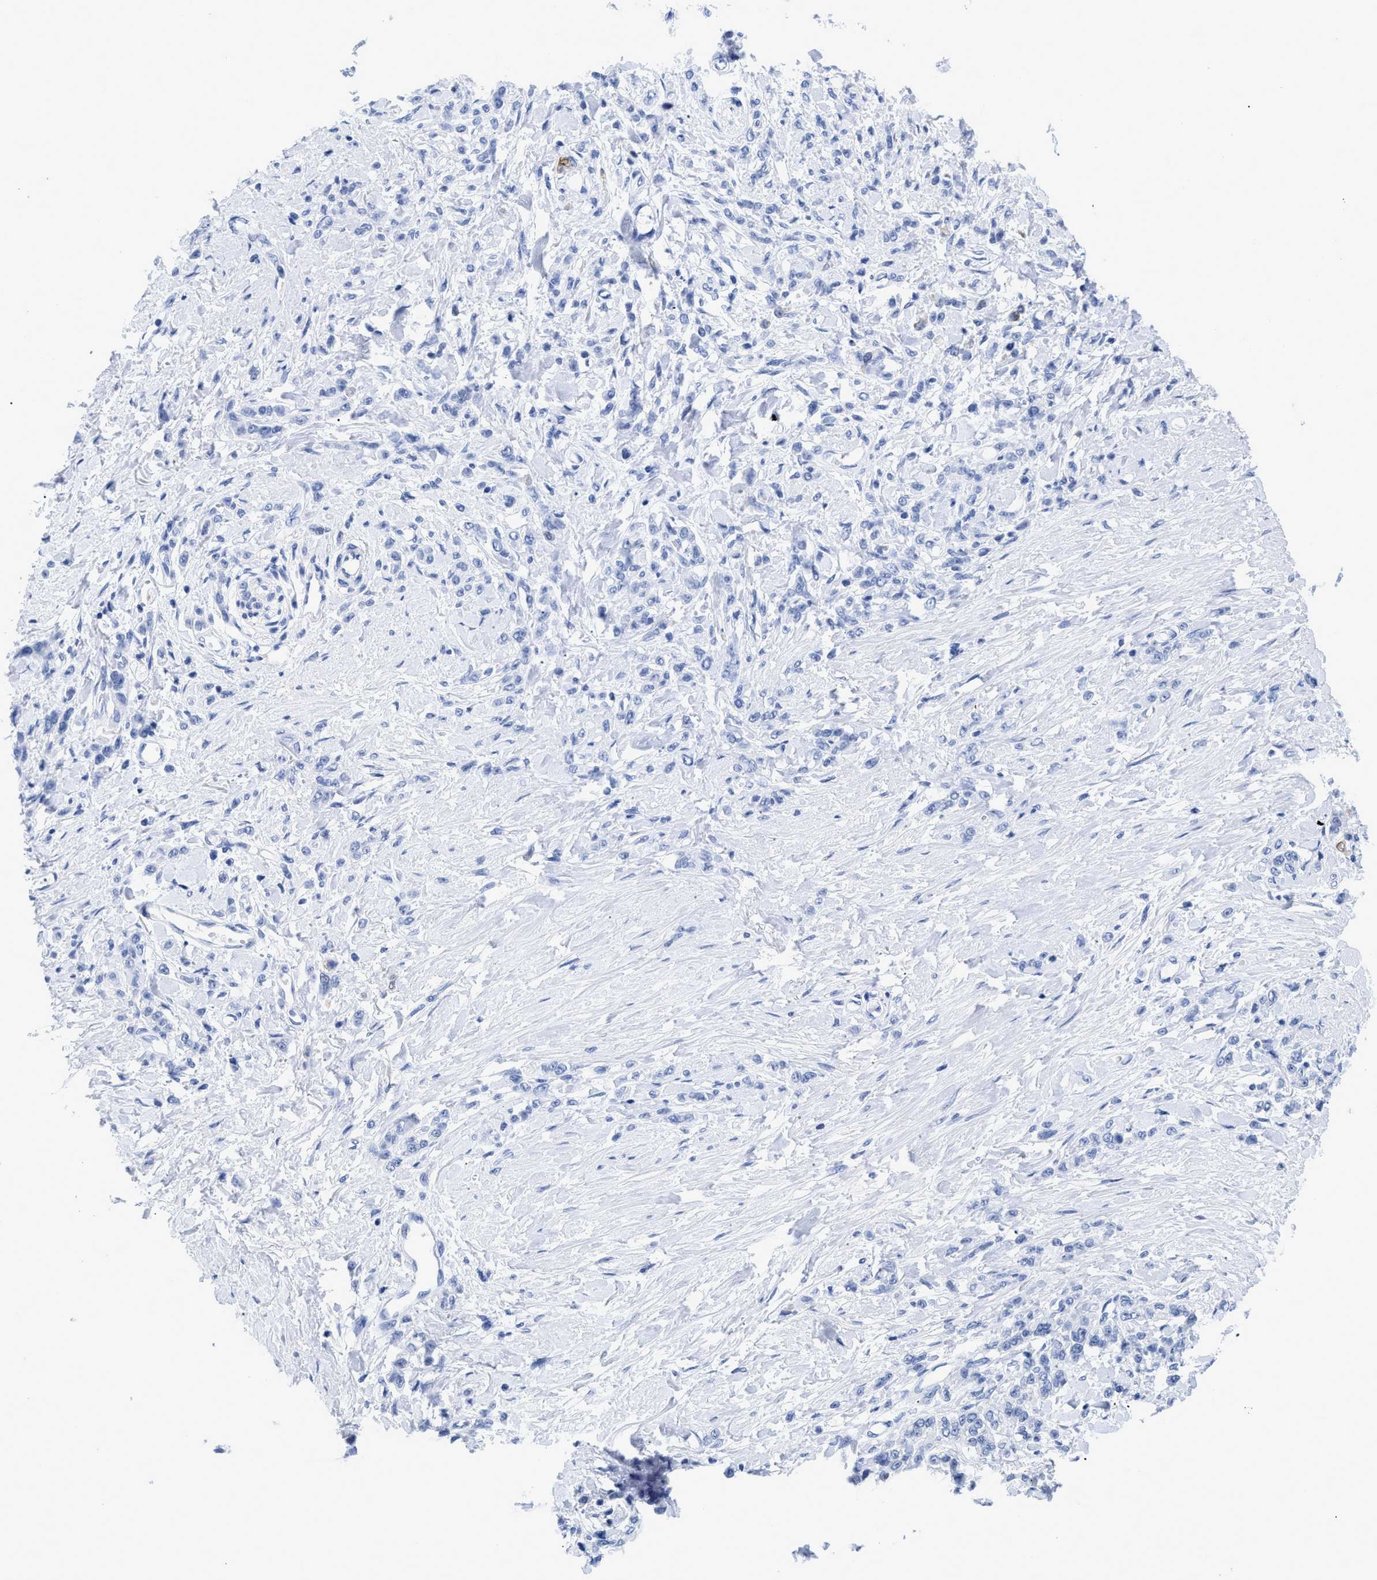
{"staining": {"intensity": "negative", "quantity": "none", "location": "none"}, "tissue": "stomach cancer", "cell_type": "Tumor cells", "image_type": "cancer", "snomed": [{"axis": "morphology", "description": "Normal tissue, NOS"}, {"axis": "morphology", "description": "Adenocarcinoma, NOS"}, {"axis": "topography", "description": "Stomach"}], "caption": "IHC histopathology image of adenocarcinoma (stomach) stained for a protein (brown), which shows no staining in tumor cells.", "gene": "DUSP26", "patient": {"sex": "male", "age": 82}}